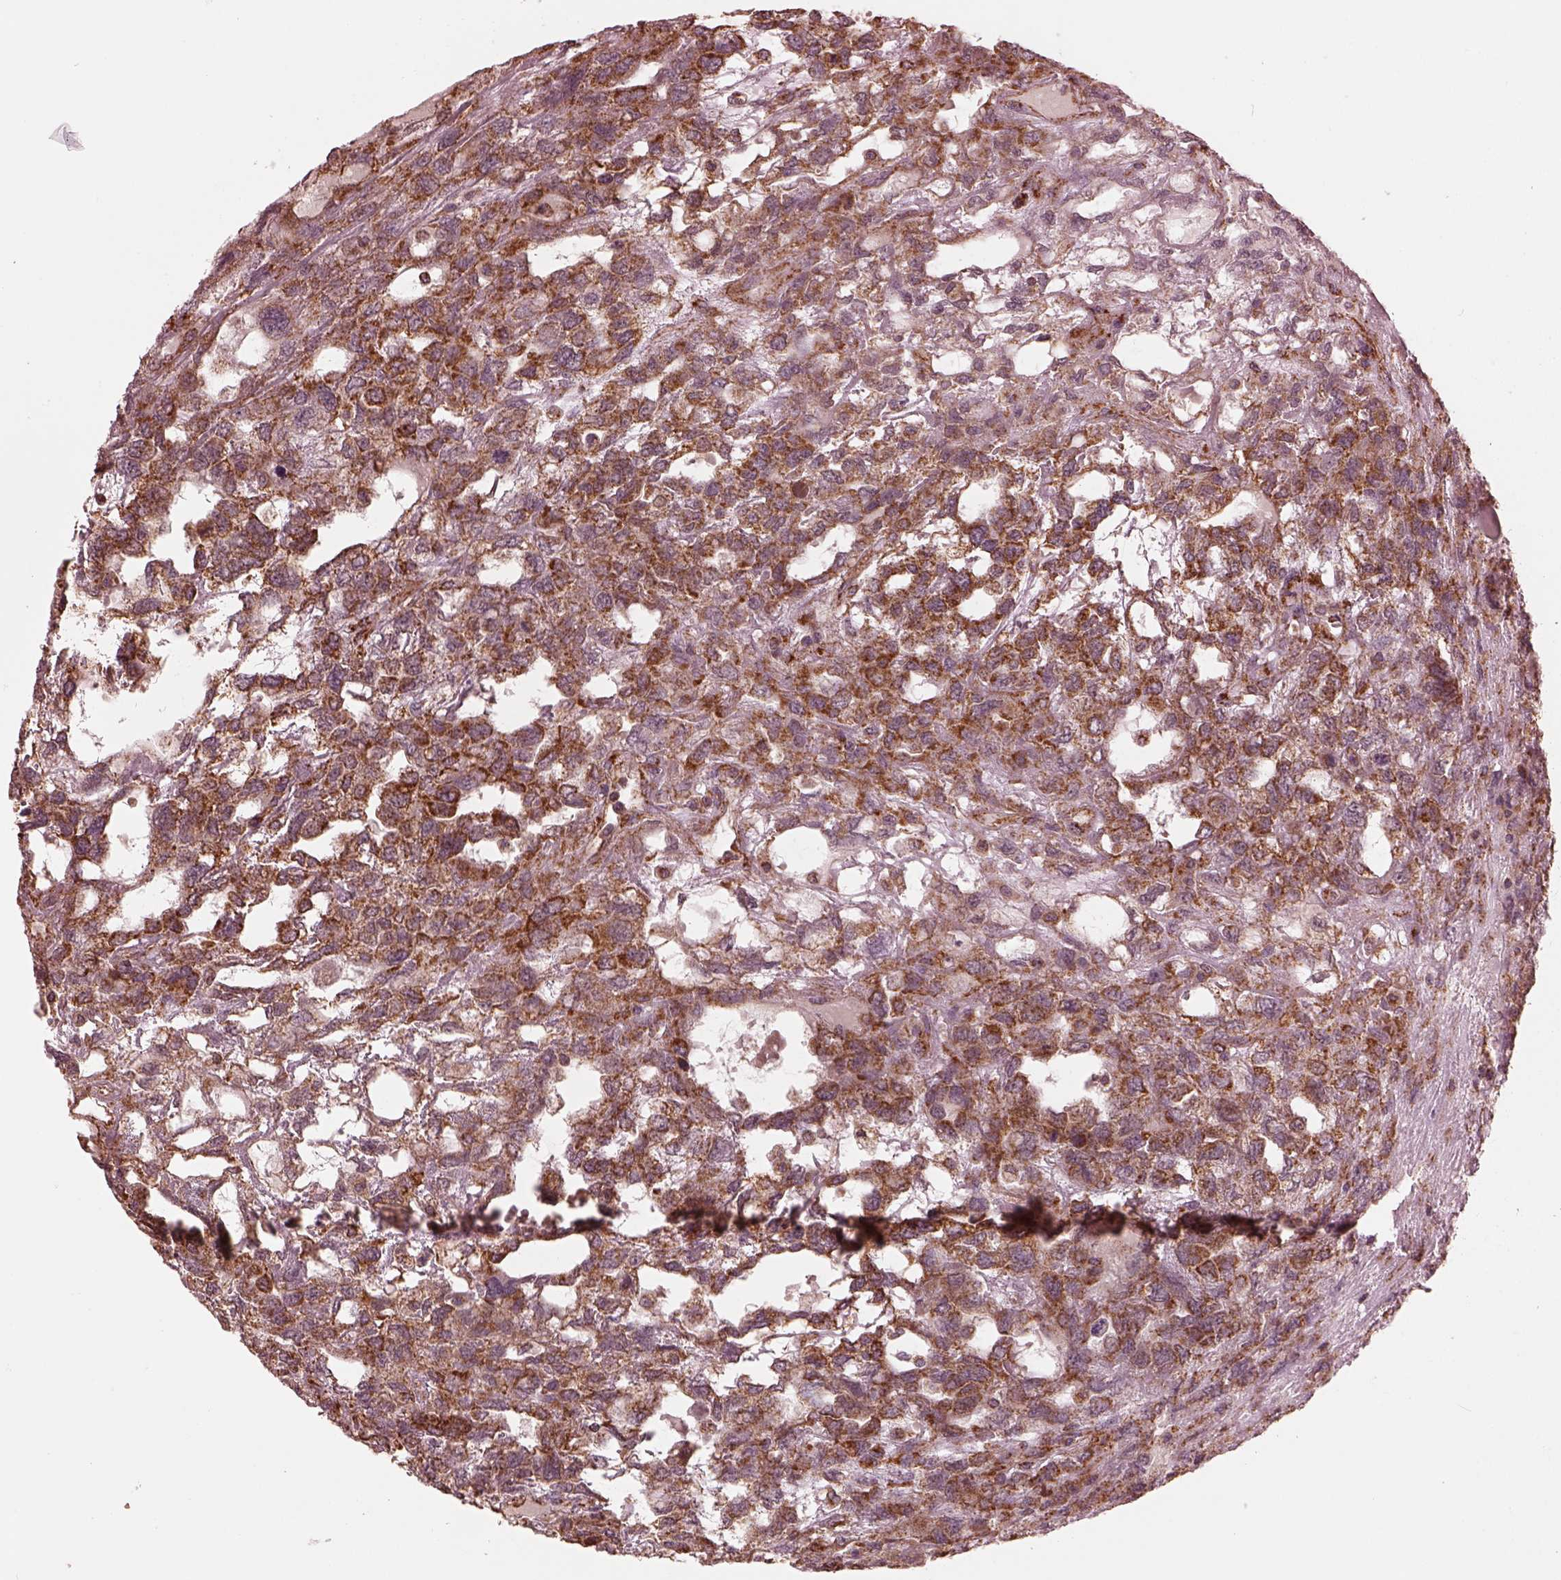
{"staining": {"intensity": "strong", "quantity": "25%-75%", "location": "cytoplasmic/membranous"}, "tissue": "testis cancer", "cell_type": "Tumor cells", "image_type": "cancer", "snomed": [{"axis": "morphology", "description": "Seminoma, NOS"}, {"axis": "topography", "description": "Testis"}], "caption": "Brown immunohistochemical staining in human testis cancer (seminoma) demonstrates strong cytoplasmic/membranous positivity in approximately 25%-75% of tumor cells.", "gene": "NDUFB10", "patient": {"sex": "male", "age": 52}}